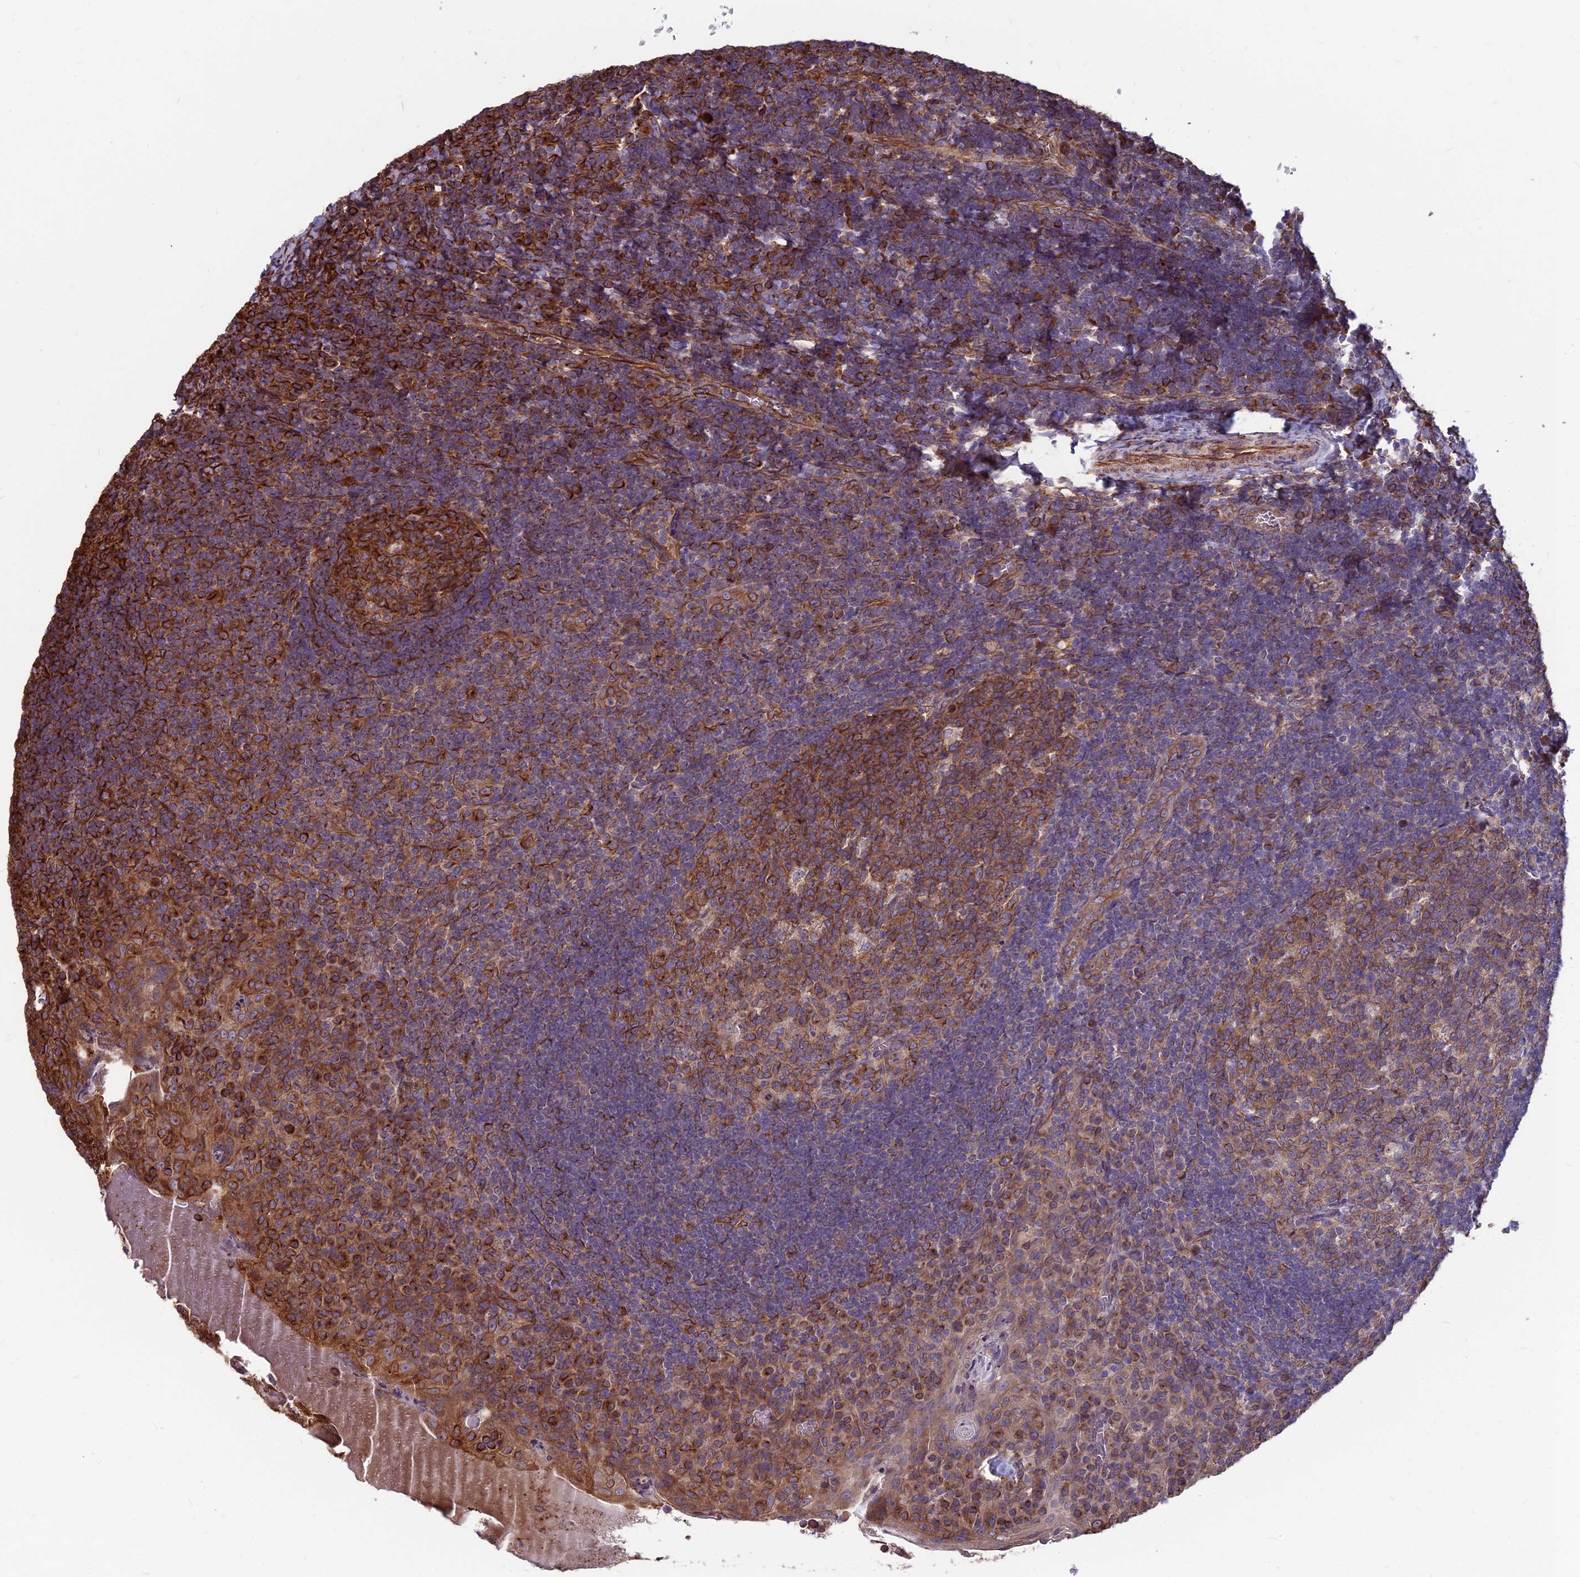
{"staining": {"intensity": "strong", "quantity": "25%-75%", "location": "cytoplasmic/membranous"}, "tissue": "tonsil", "cell_type": "Germinal center cells", "image_type": "normal", "snomed": [{"axis": "morphology", "description": "Normal tissue, NOS"}, {"axis": "topography", "description": "Tonsil"}], "caption": "Immunohistochemistry (IHC) micrograph of unremarkable human tonsil stained for a protein (brown), which reveals high levels of strong cytoplasmic/membranous positivity in approximately 25%-75% of germinal center cells.", "gene": "LSM6", "patient": {"sex": "male", "age": 17}}